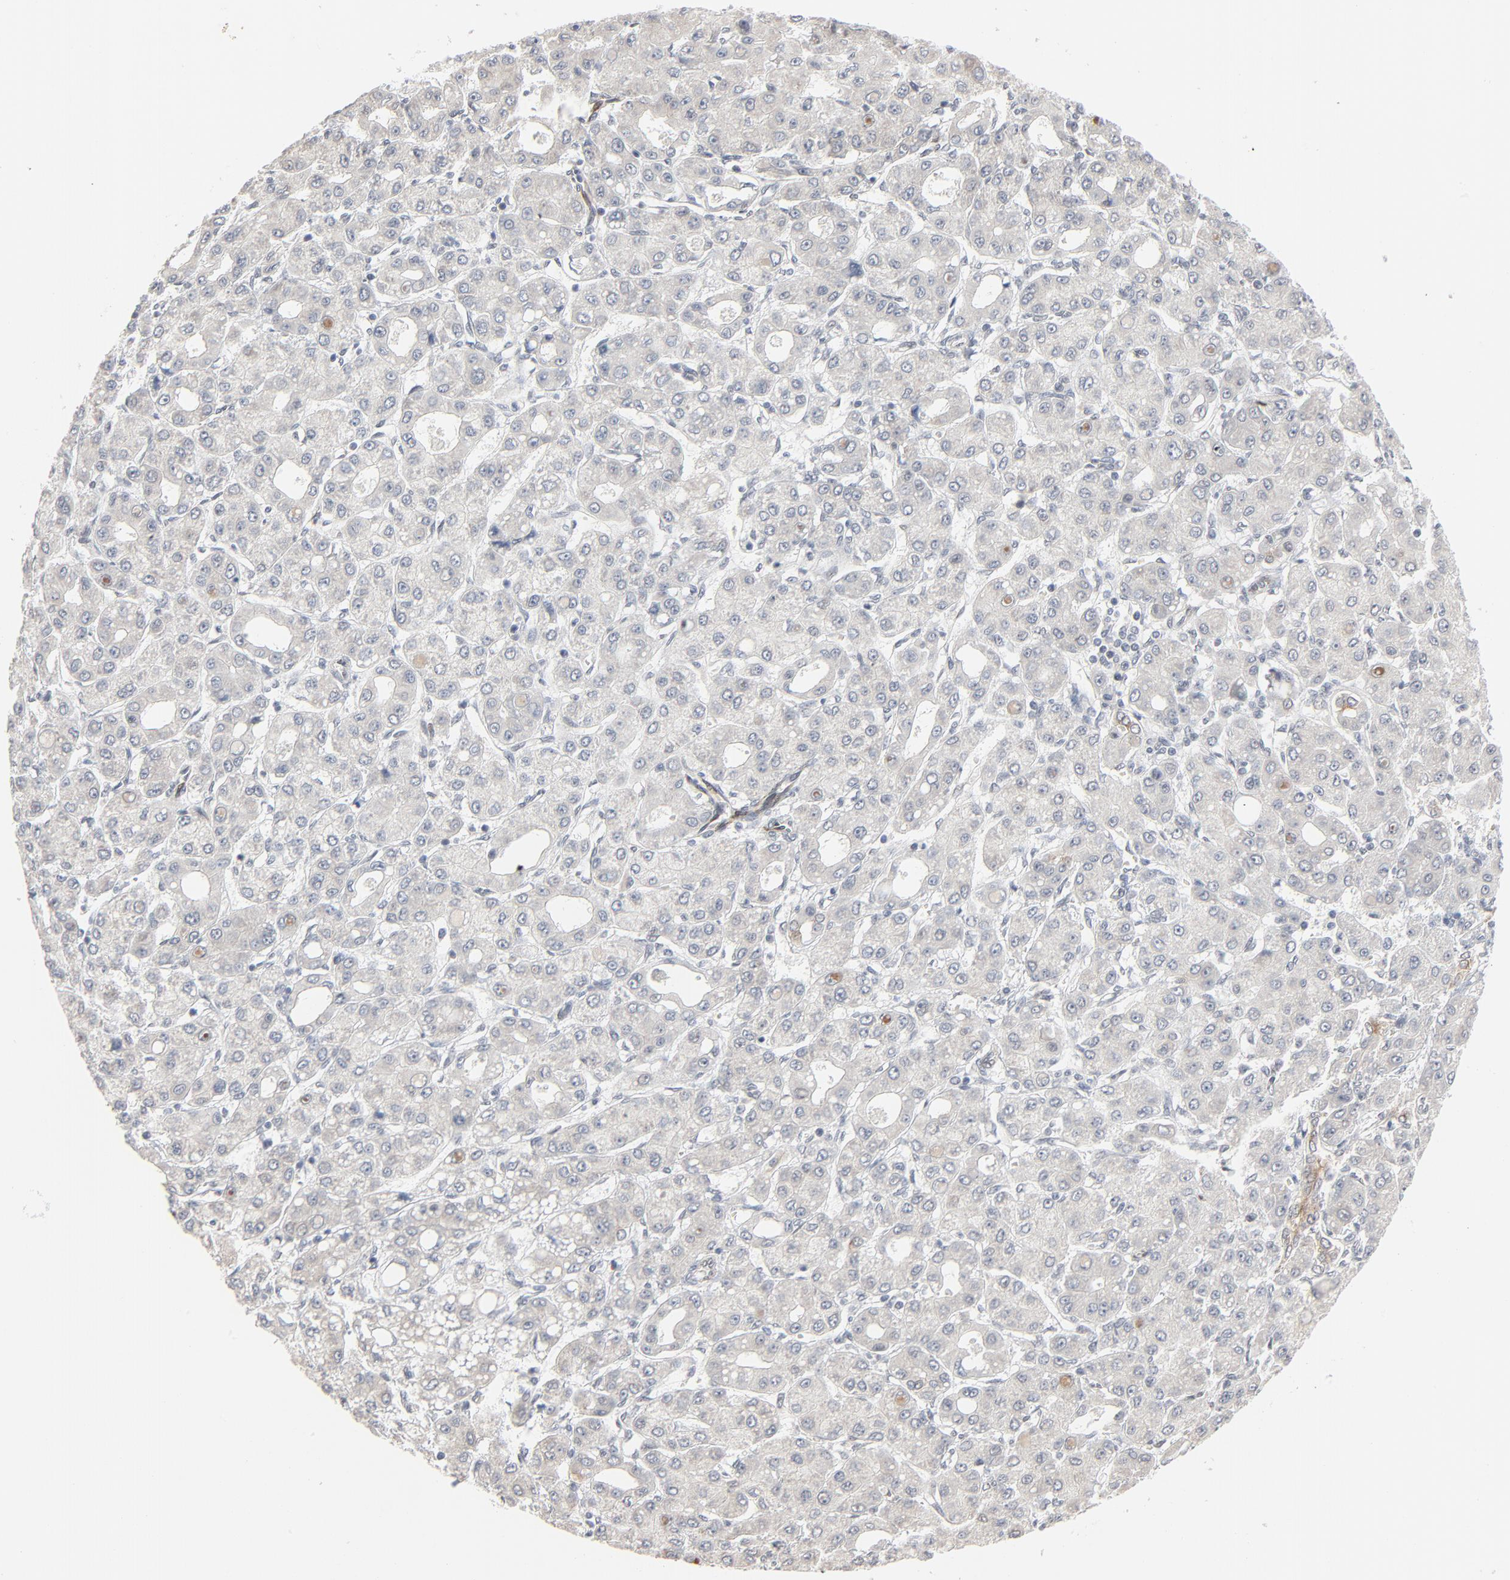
{"staining": {"intensity": "negative", "quantity": "none", "location": "none"}, "tissue": "liver cancer", "cell_type": "Tumor cells", "image_type": "cancer", "snomed": [{"axis": "morphology", "description": "Carcinoma, Hepatocellular, NOS"}, {"axis": "topography", "description": "Liver"}], "caption": "This is a histopathology image of immunohistochemistry (IHC) staining of liver cancer, which shows no positivity in tumor cells.", "gene": "ITPR3", "patient": {"sex": "male", "age": 69}}